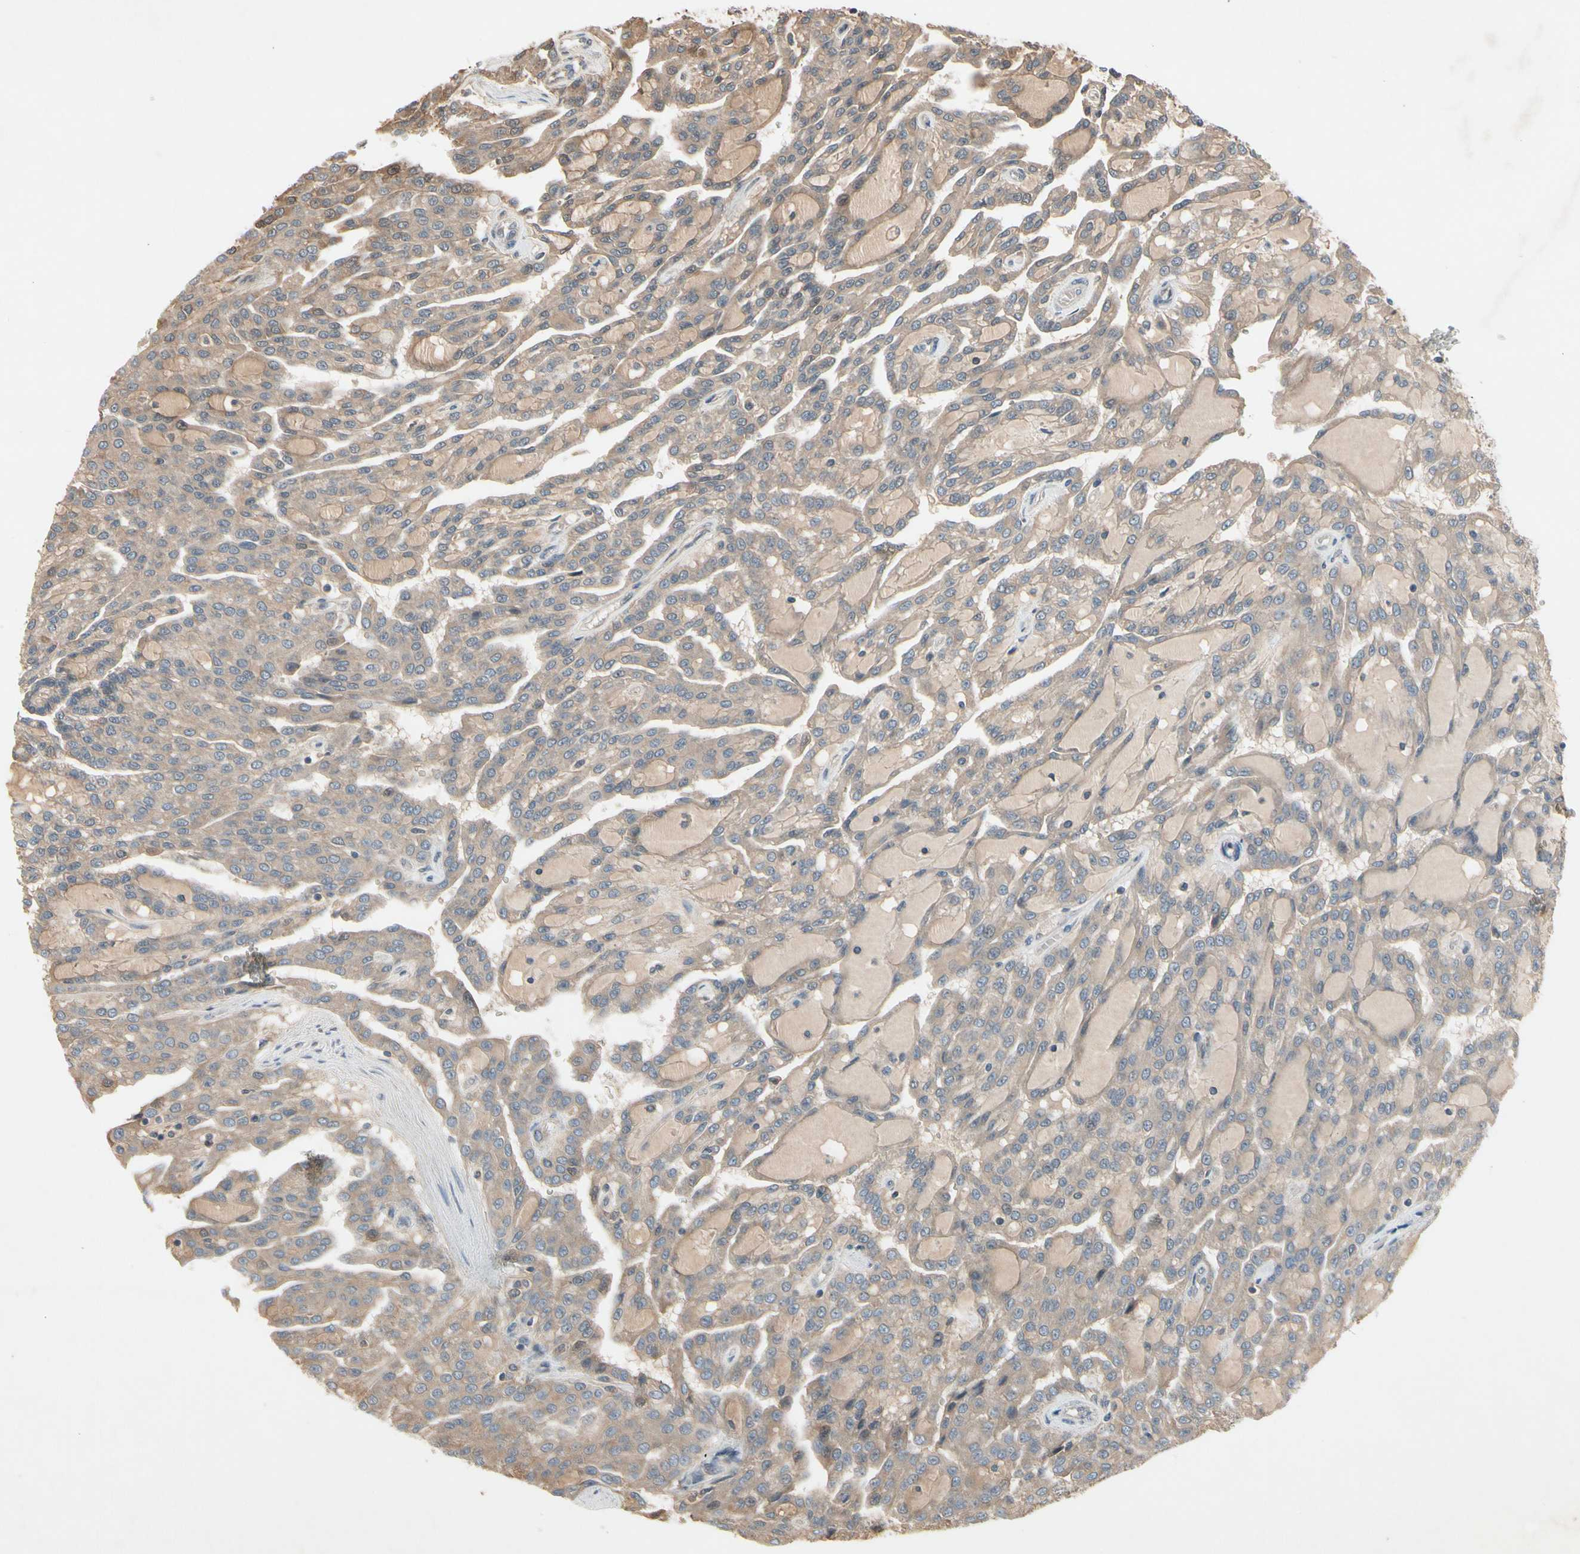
{"staining": {"intensity": "weak", "quantity": ">75%", "location": "cytoplasmic/membranous"}, "tissue": "renal cancer", "cell_type": "Tumor cells", "image_type": "cancer", "snomed": [{"axis": "morphology", "description": "Adenocarcinoma, NOS"}, {"axis": "topography", "description": "Kidney"}], "caption": "Renal cancer stained for a protein reveals weak cytoplasmic/membranous positivity in tumor cells.", "gene": "NSF", "patient": {"sex": "male", "age": 63}}